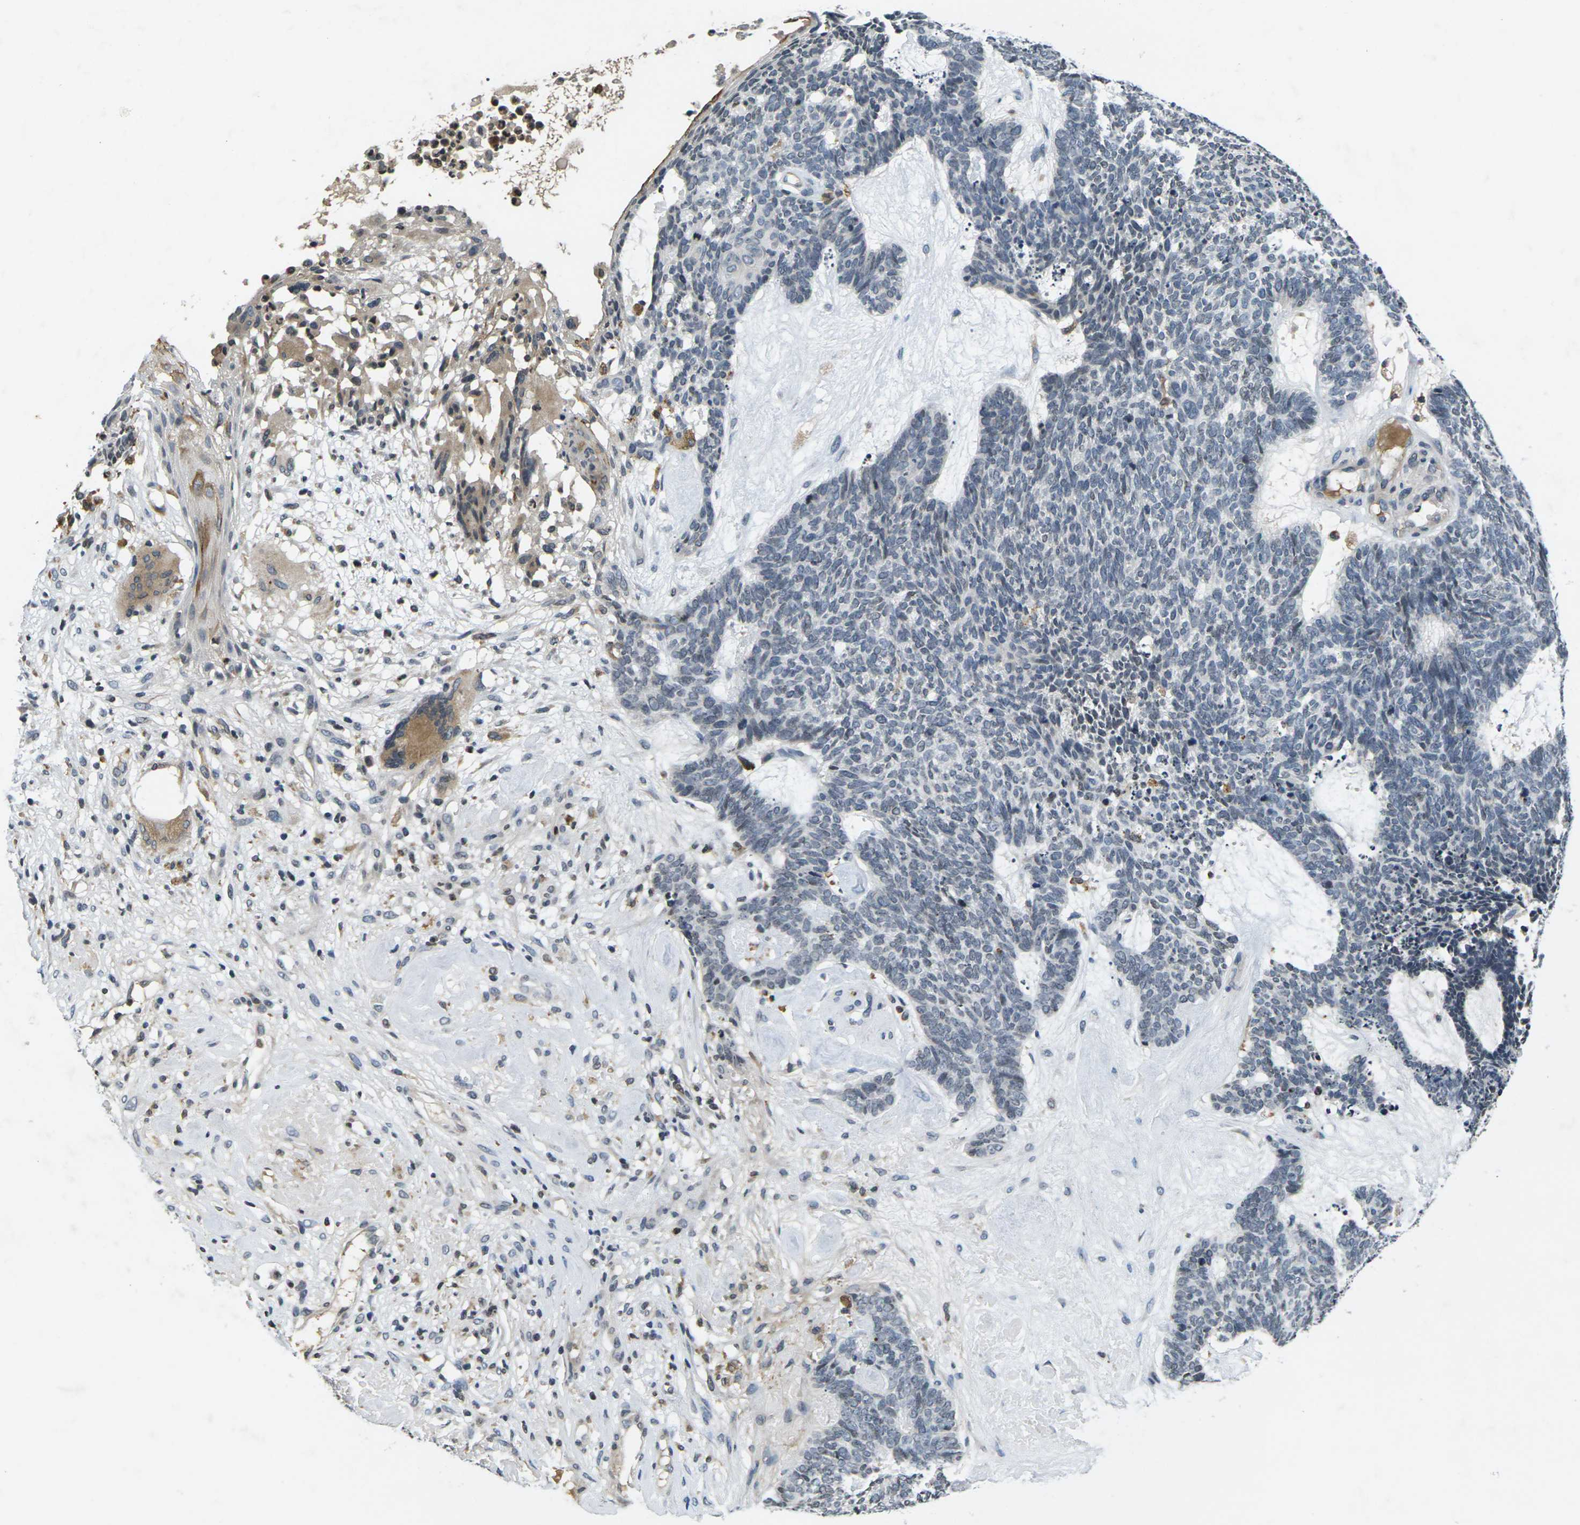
{"staining": {"intensity": "negative", "quantity": "none", "location": "none"}, "tissue": "skin cancer", "cell_type": "Tumor cells", "image_type": "cancer", "snomed": [{"axis": "morphology", "description": "Basal cell carcinoma"}, {"axis": "topography", "description": "Skin"}], "caption": "Skin basal cell carcinoma stained for a protein using immunohistochemistry (IHC) shows no expression tumor cells.", "gene": "C1QC", "patient": {"sex": "female", "age": 84}}